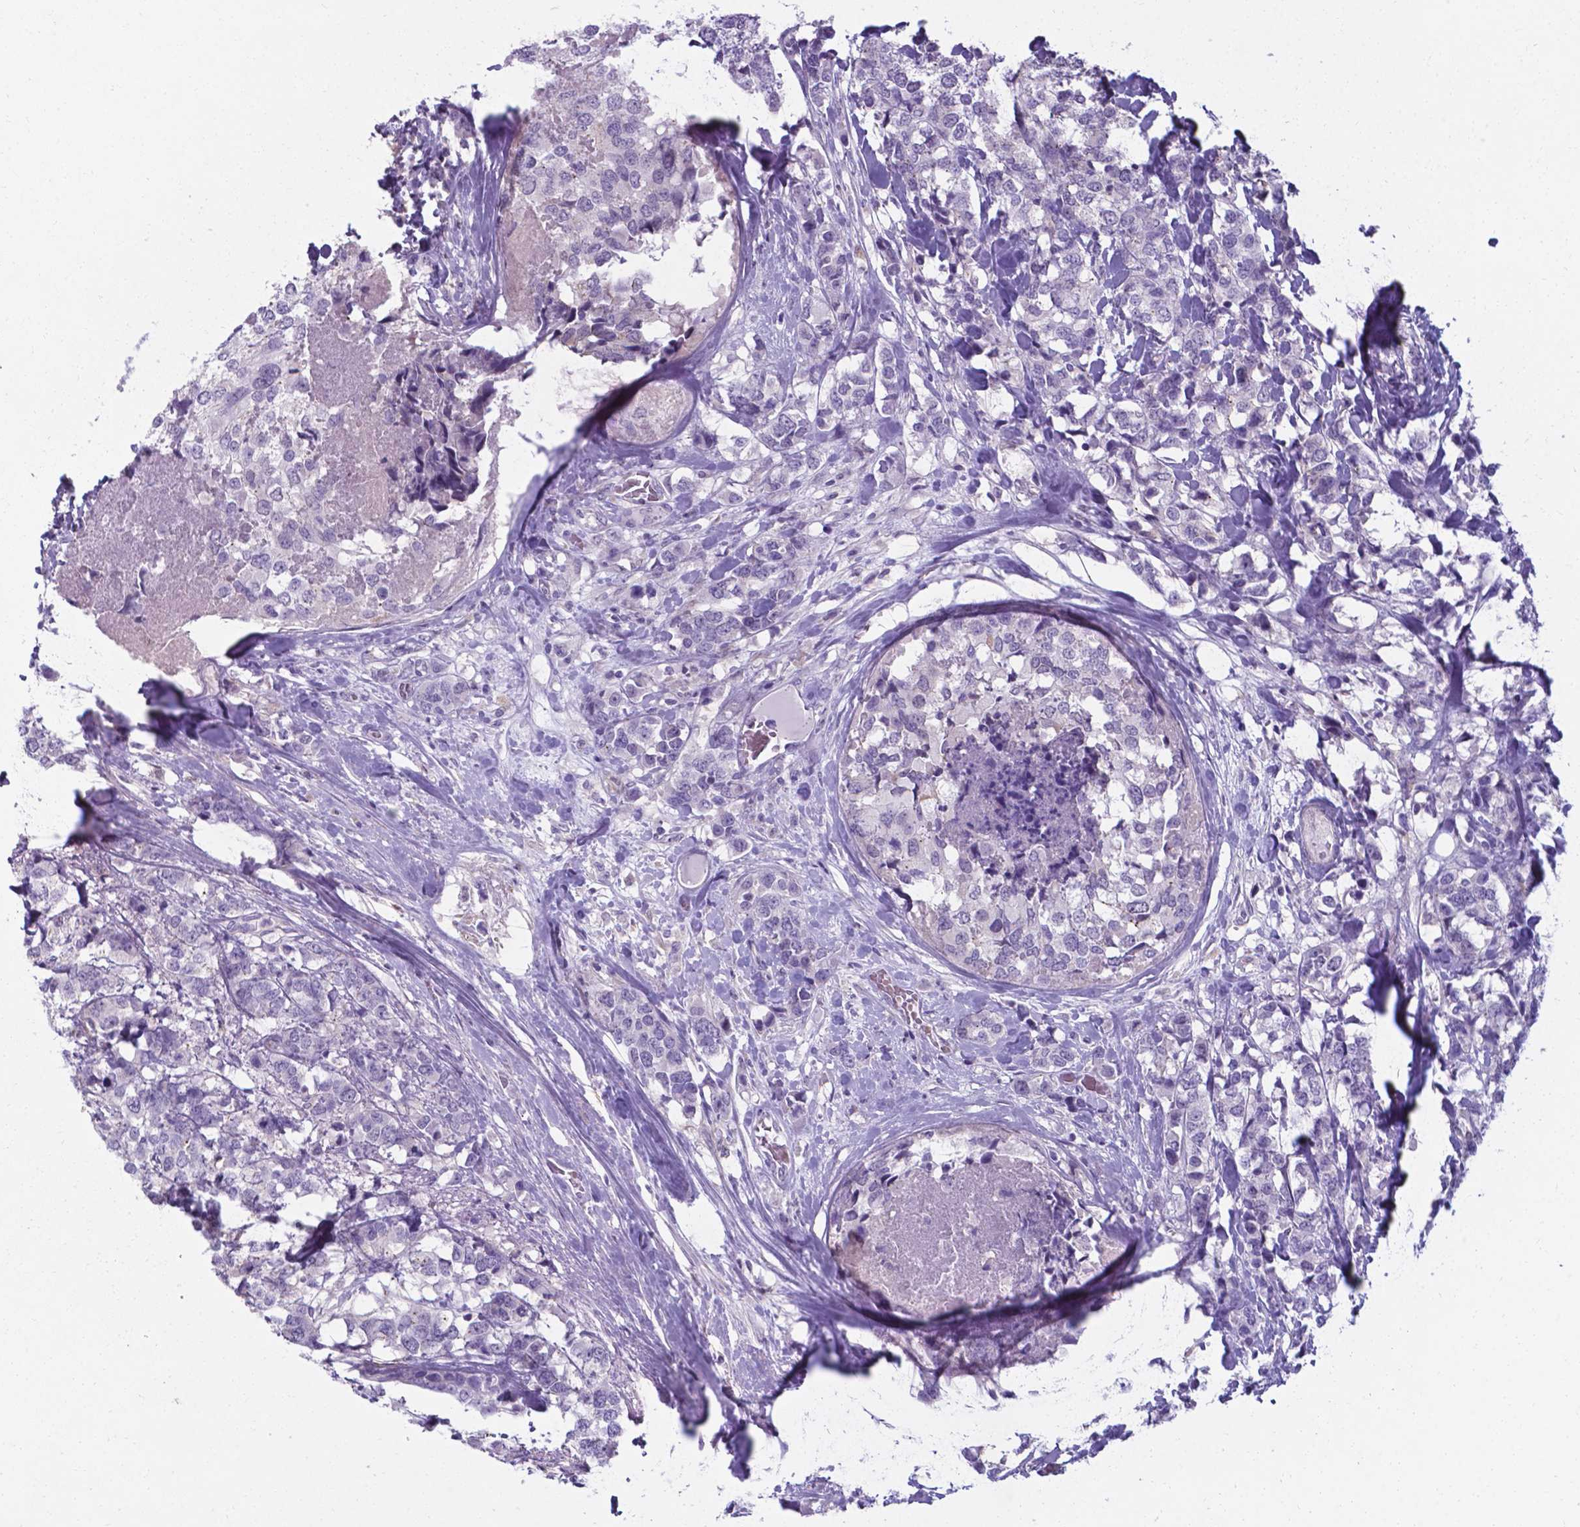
{"staining": {"intensity": "negative", "quantity": "none", "location": "none"}, "tissue": "breast cancer", "cell_type": "Tumor cells", "image_type": "cancer", "snomed": [{"axis": "morphology", "description": "Lobular carcinoma"}, {"axis": "topography", "description": "Breast"}], "caption": "Immunohistochemical staining of human breast lobular carcinoma reveals no significant staining in tumor cells. (Brightfield microscopy of DAB (3,3'-diaminobenzidine) IHC at high magnification).", "gene": "AP5B1", "patient": {"sex": "female", "age": 59}}